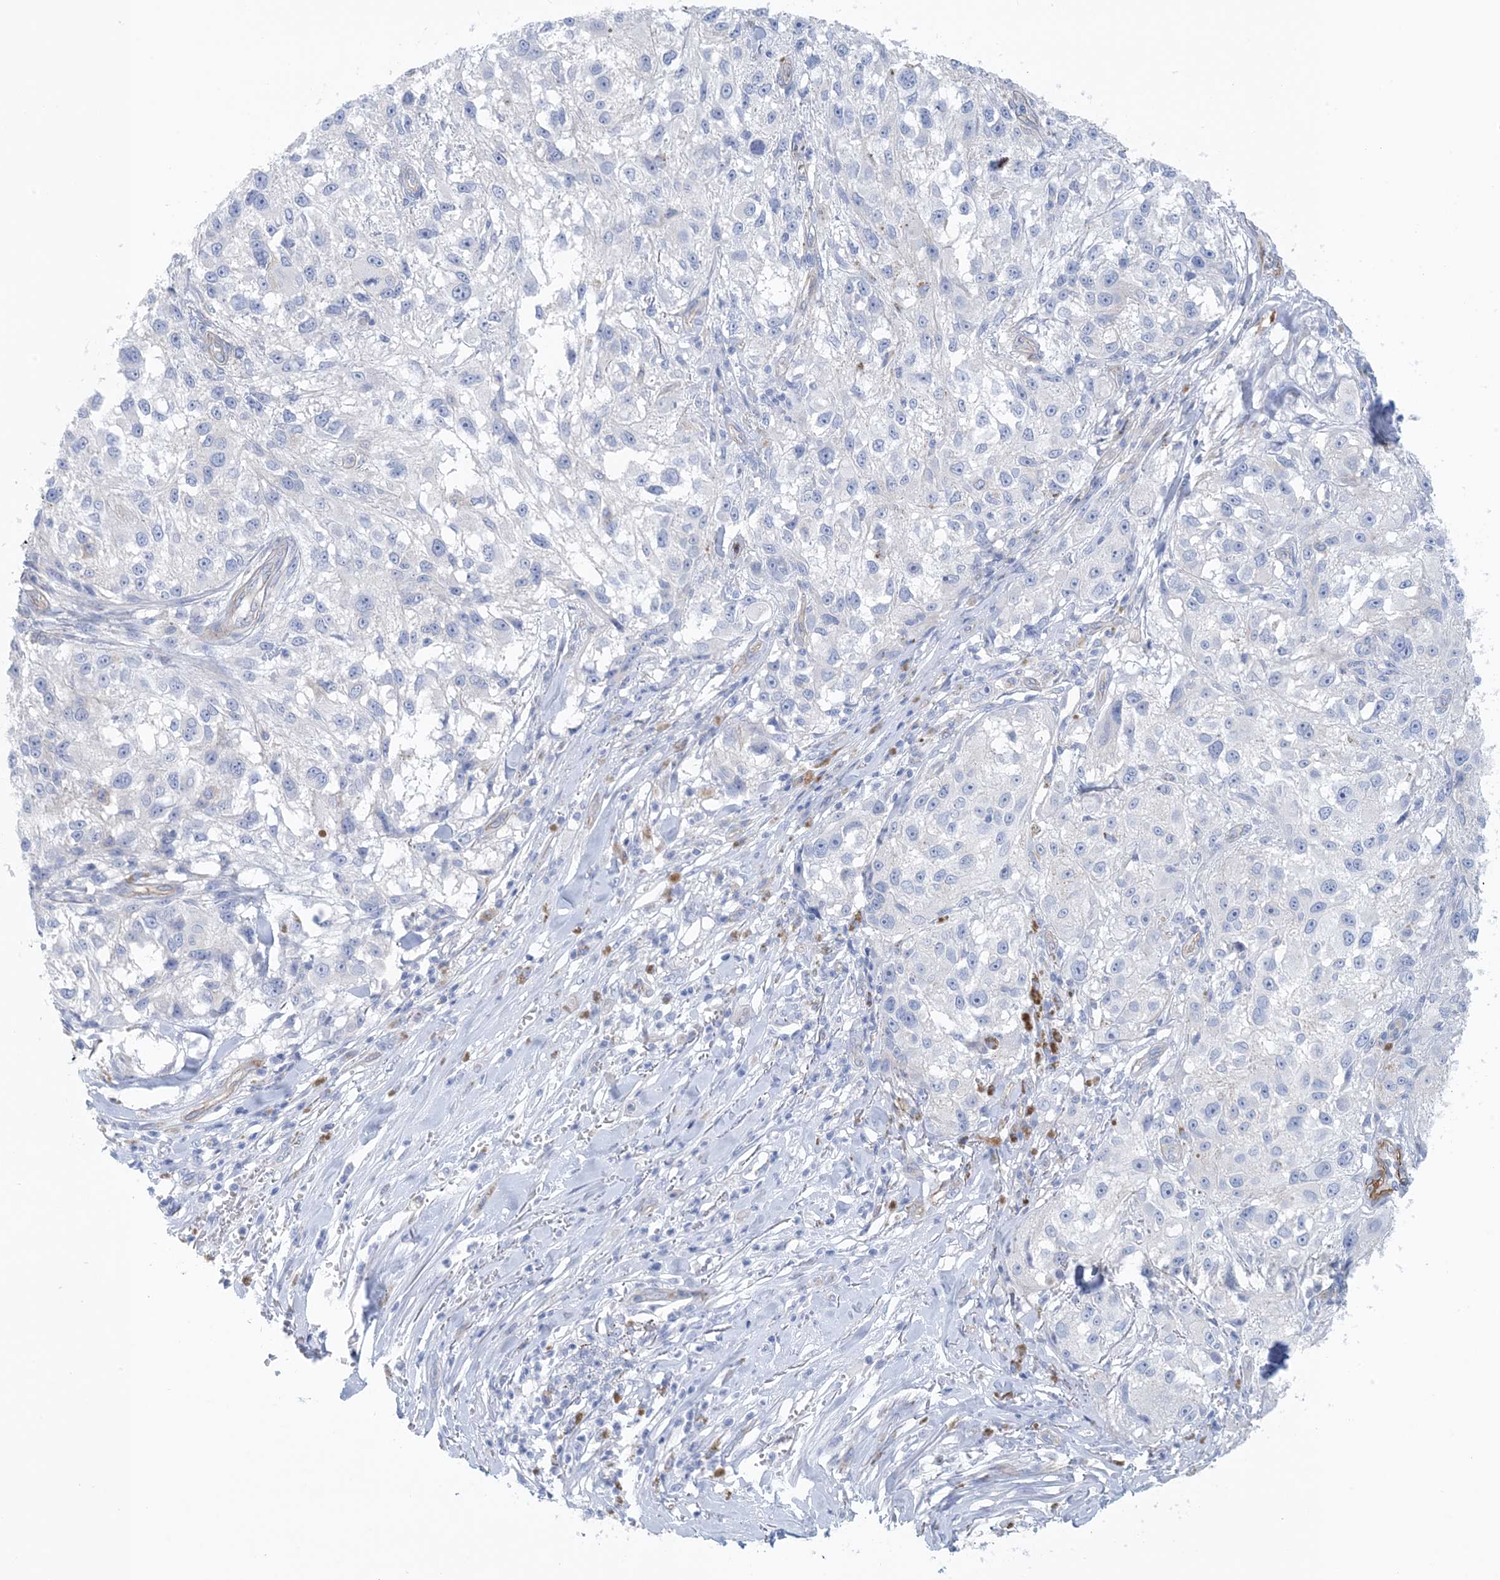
{"staining": {"intensity": "negative", "quantity": "none", "location": "none"}, "tissue": "melanoma", "cell_type": "Tumor cells", "image_type": "cancer", "snomed": [{"axis": "morphology", "description": "Necrosis, NOS"}, {"axis": "morphology", "description": "Malignant melanoma, NOS"}, {"axis": "topography", "description": "Skin"}], "caption": "The IHC micrograph has no significant staining in tumor cells of melanoma tissue.", "gene": "SHANK1", "patient": {"sex": "female", "age": 87}}